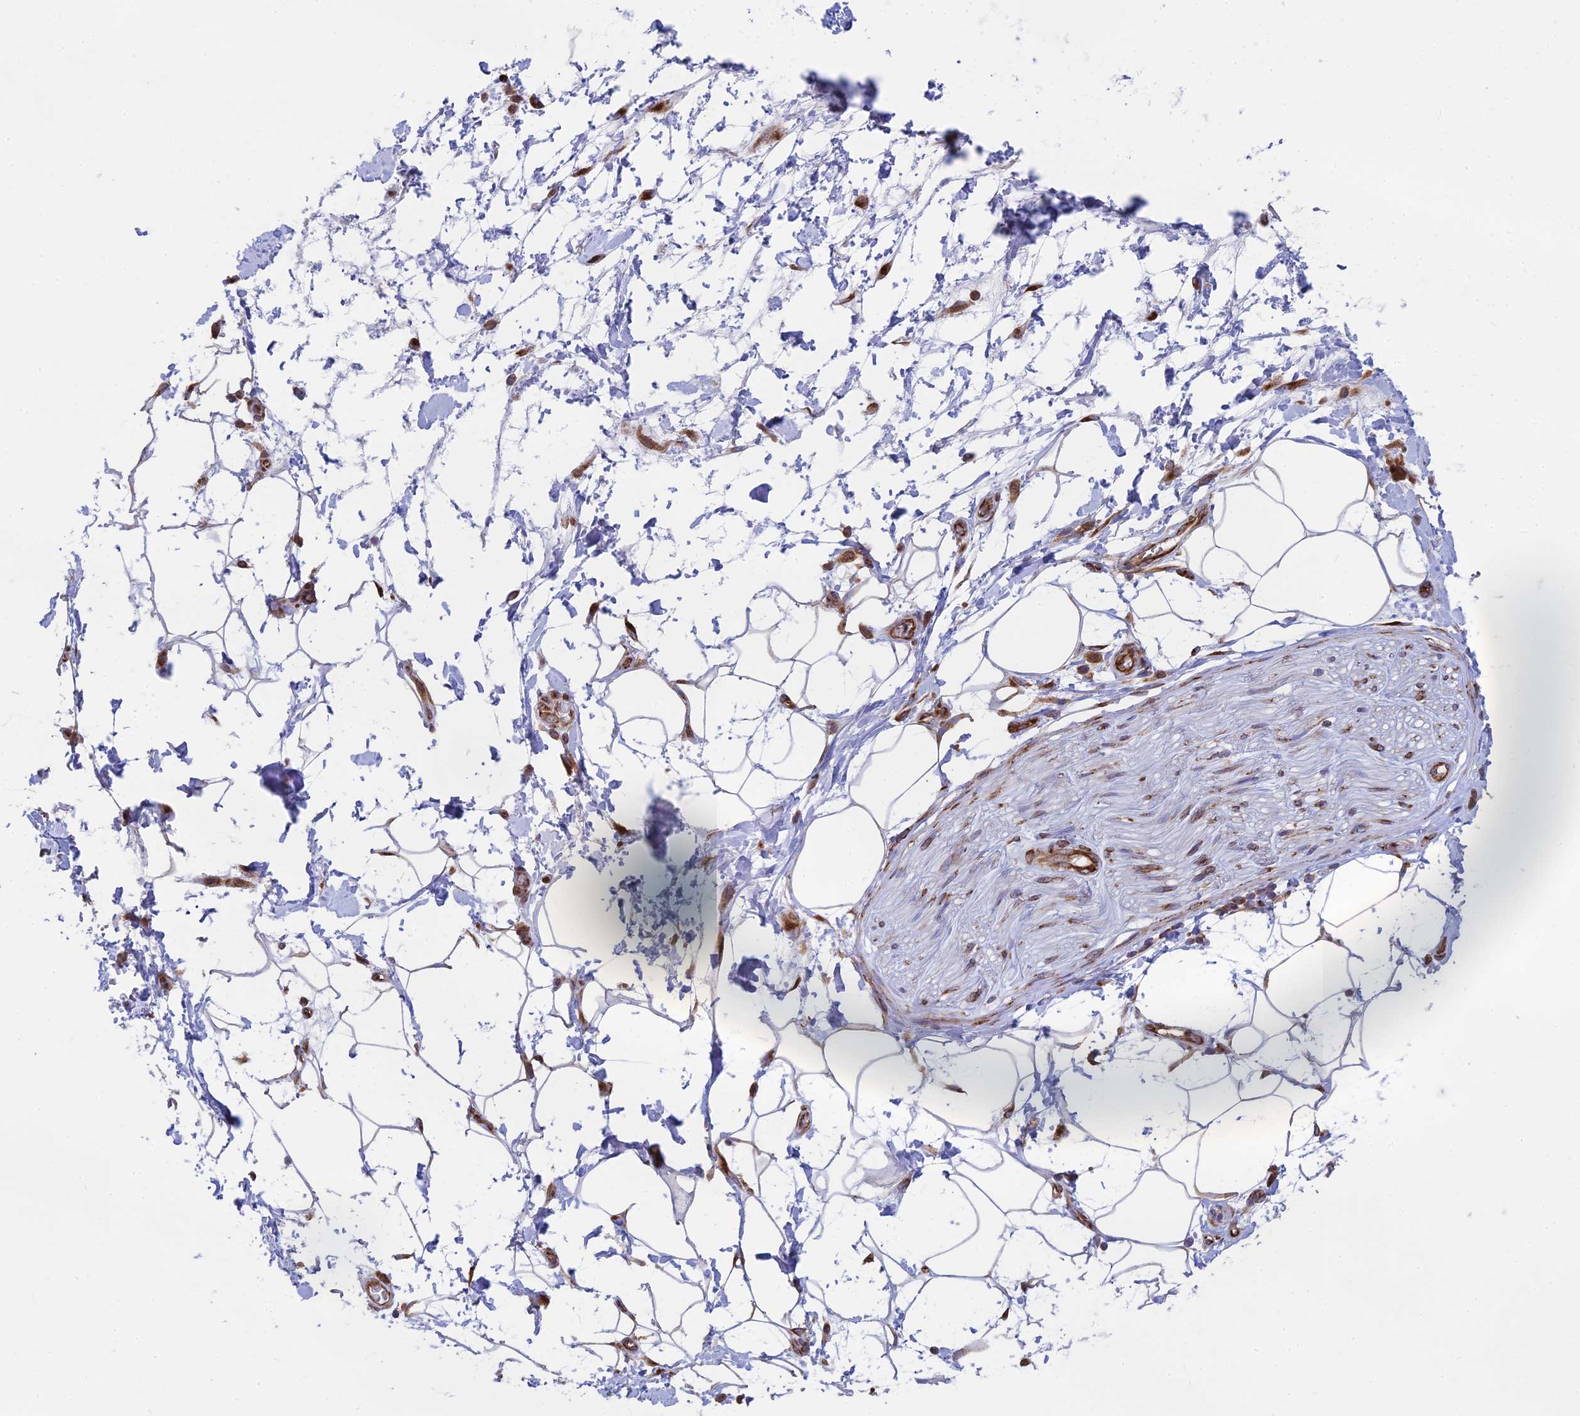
{"staining": {"intensity": "negative", "quantity": "none", "location": "none"}, "tissue": "adipose tissue", "cell_type": "Adipocytes", "image_type": "normal", "snomed": [{"axis": "morphology", "description": "Normal tissue, NOS"}, {"axis": "morphology", "description": "Adenocarcinoma, NOS"}, {"axis": "topography", "description": "Rectum"}, {"axis": "topography", "description": "Vagina"}, {"axis": "topography", "description": "Peripheral nerve tissue"}], "caption": "Micrograph shows no protein expression in adipocytes of unremarkable adipose tissue.", "gene": "CCDC69", "patient": {"sex": "female", "age": 71}}